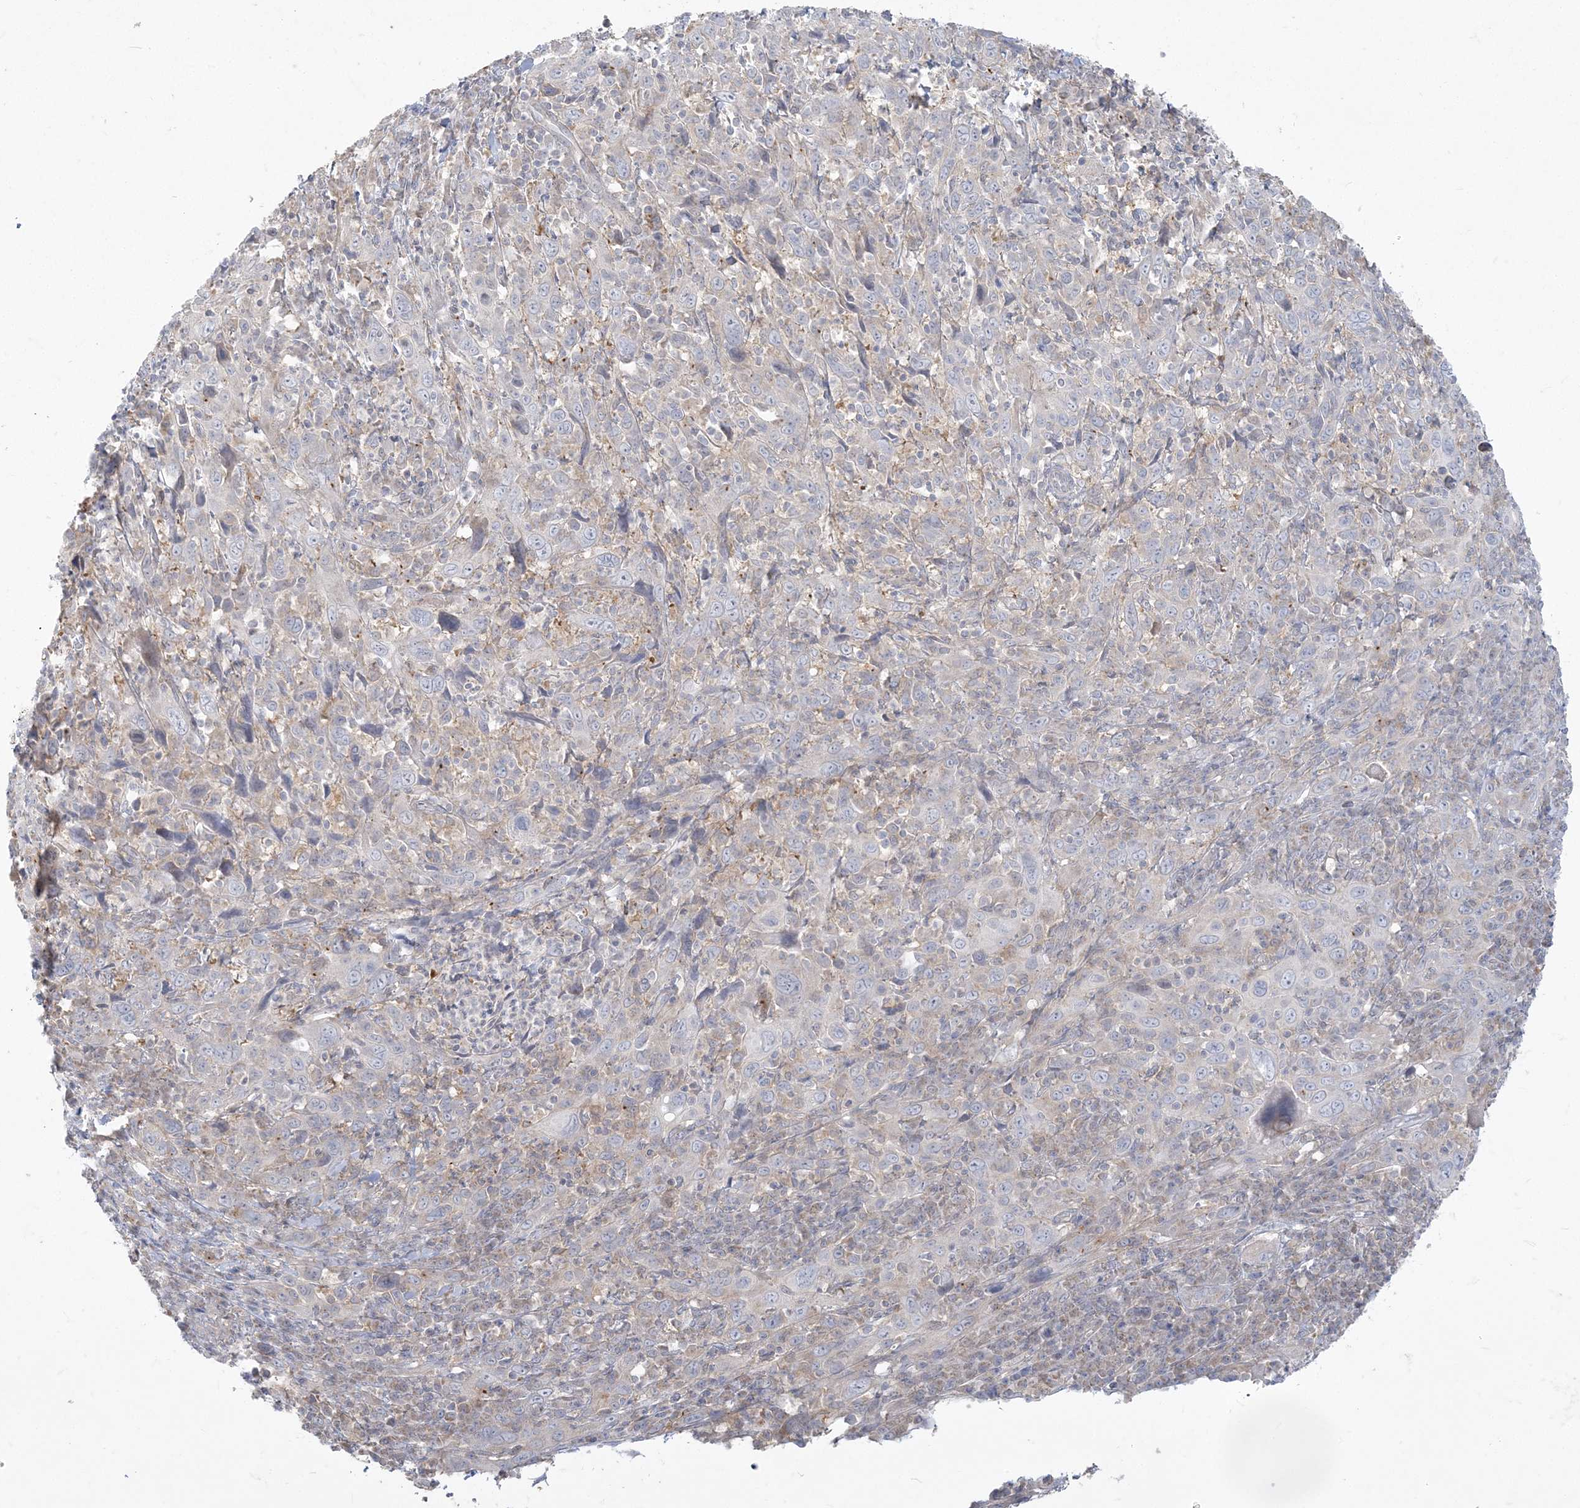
{"staining": {"intensity": "weak", "quantity": "<25%", "location": "cytoplasmic/membranous"}, "tissue": "cervical cancer", "cell_type": "Tumor cells", "image_type": "cancer", "snomed": [{"axis": "morphology", "description": "Squamous cell carcinoma, NOS"}, {"axis": "topography", "description": "Cervix"}], "caption": "The histopathology image shows no significant expression in tumor cells of cervical cancer (squamous cell carcinoma).", "gene": "ZC3H6", "patient": {"sex": "female", "age": 46}}